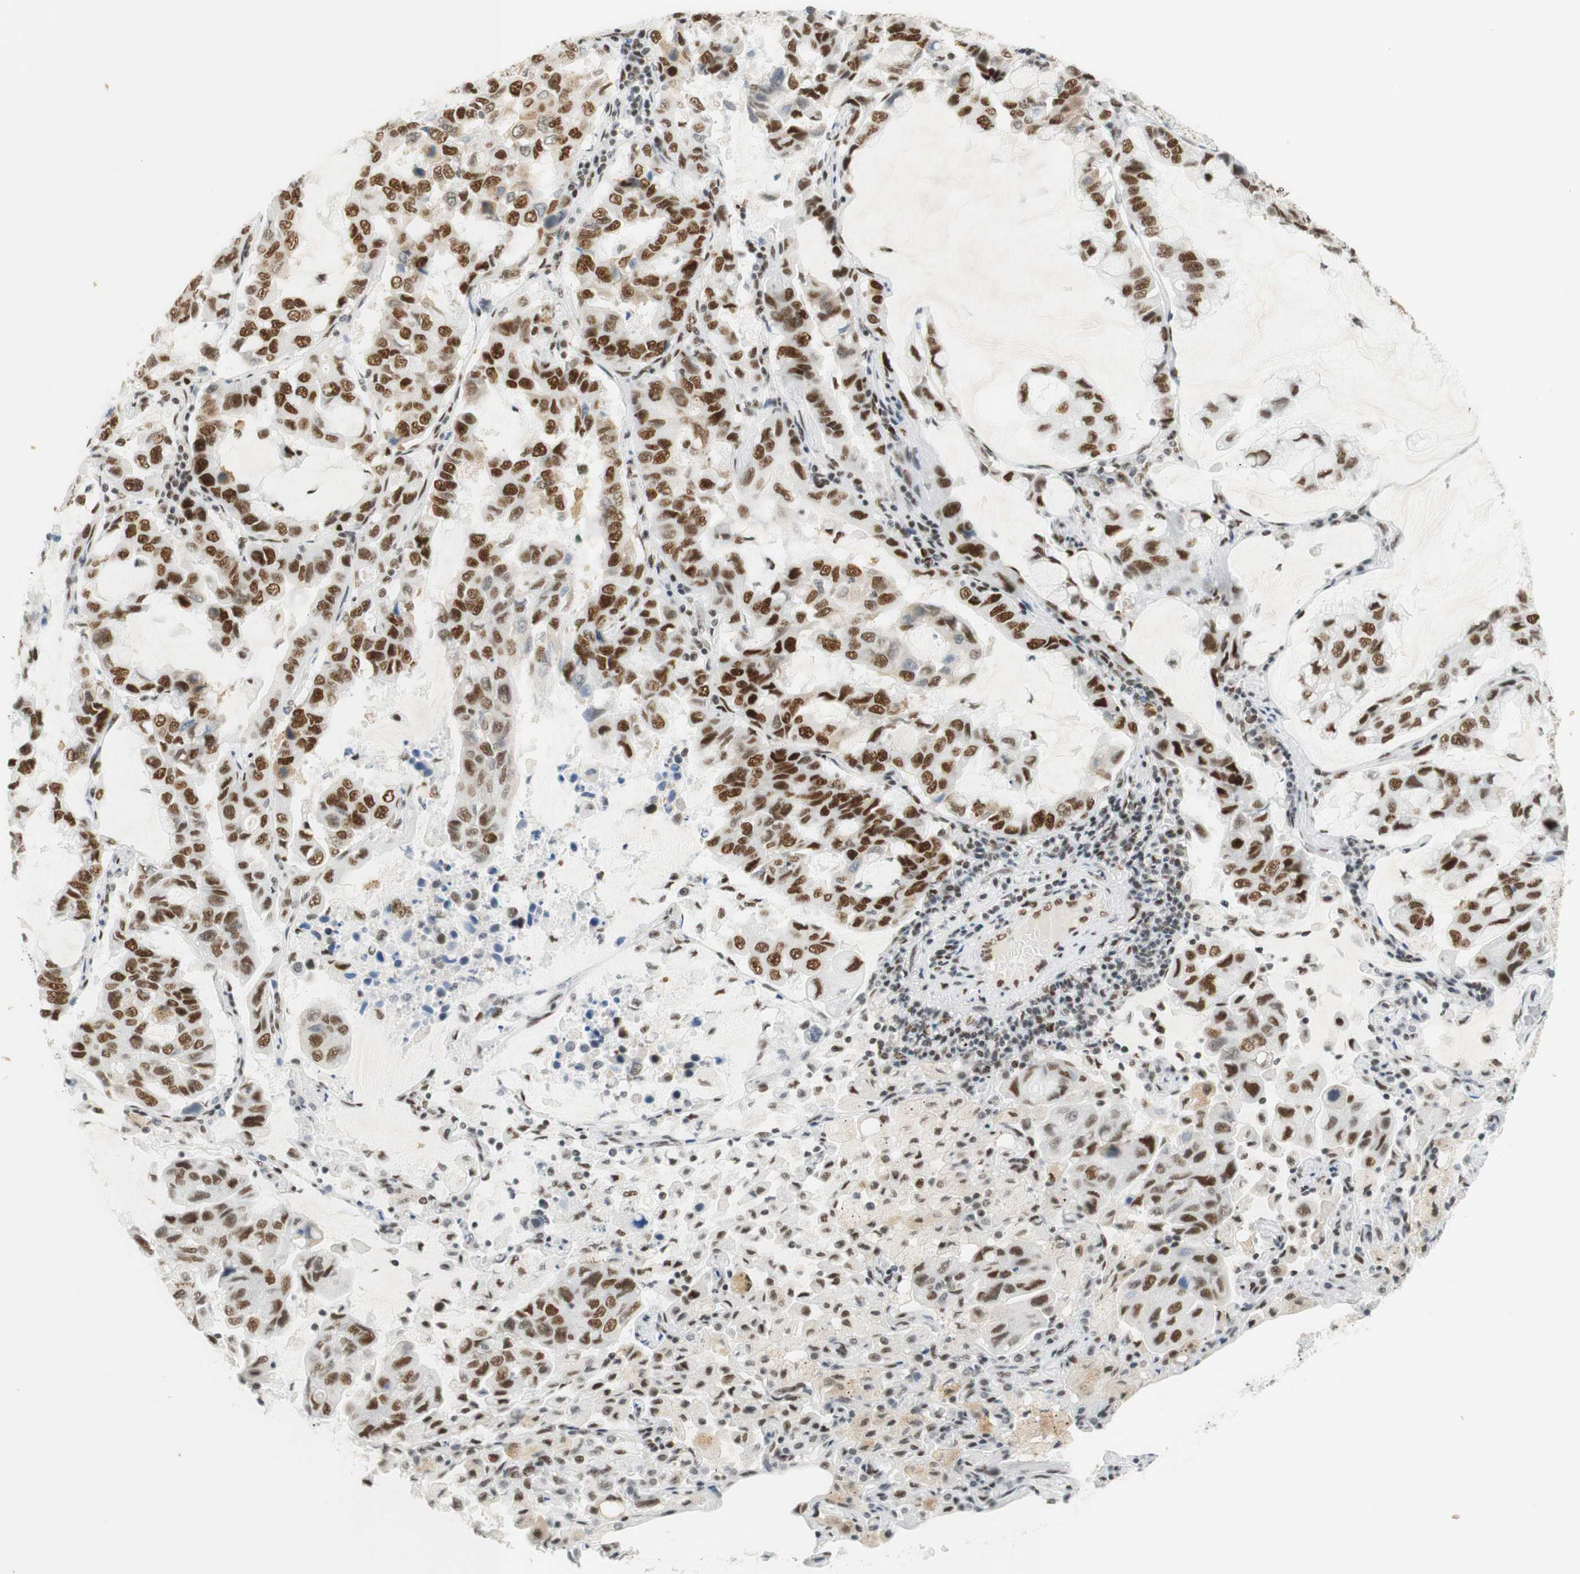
{"staining": {"intensity": "strong", "quantity": "25%-75%", "location": "nuclear"}, "tissue": "lung cancer", "cell_type": "Tumor cells", "image_type": "cancer", "snomed": [{"axis": "morphology", "description": "Adenocarcinoma, NOS"}, {"axis": "topography", "description": "Lung"}], "caption": "Immunohistochemistry photomicrograph of neoplastic tissue: lung cancer (adenocarcinoma) stained using immunohistochemistry (IHC) demonstrates high levels of strong protein expression localized specifically in the nuclear of tumor cells, appearing as a nuclear brown color.", "gene": "RNF20", "patient": {"sex": "male", "age": 64}}